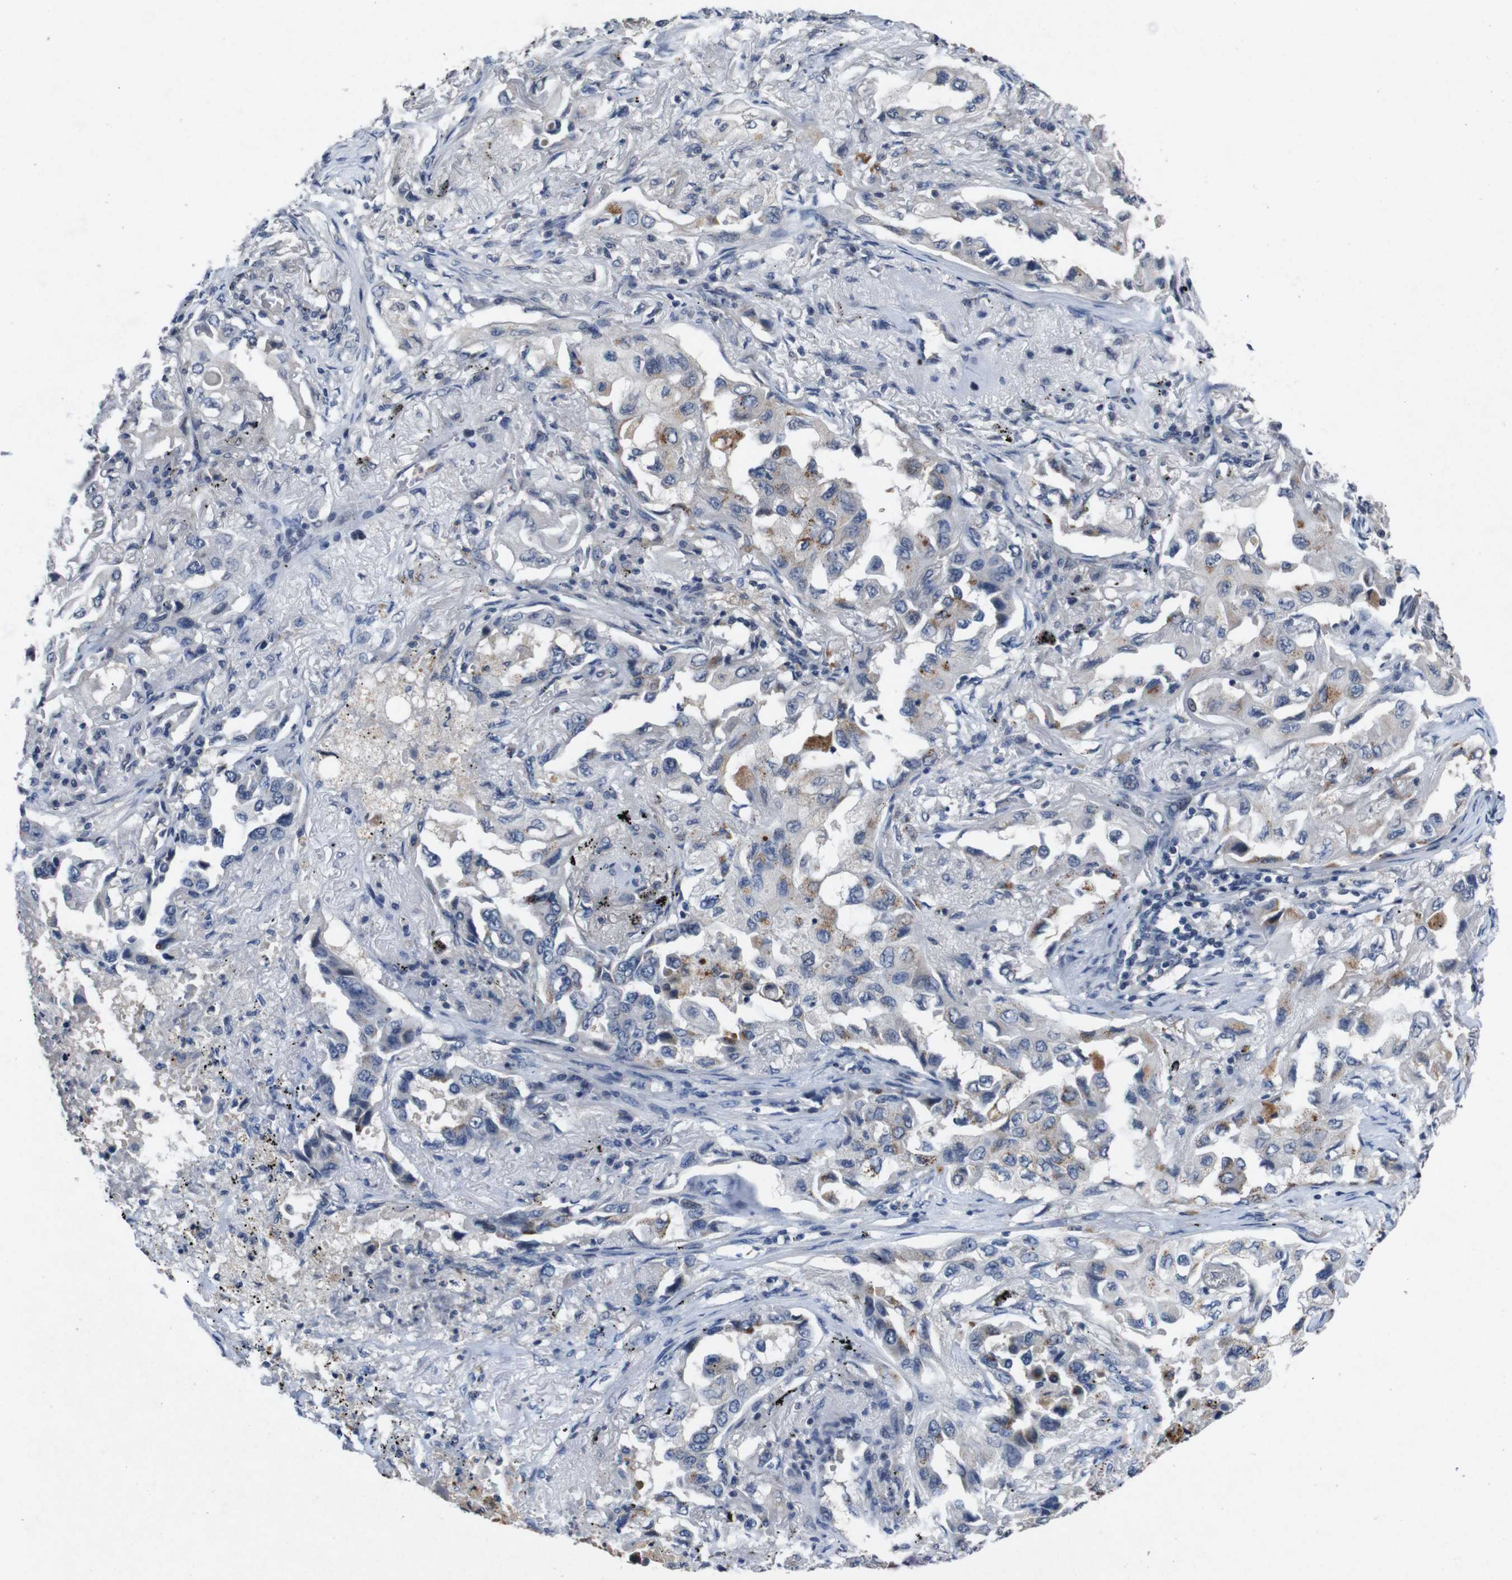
{"staining": {"intensity": "negative", "quantity": "none", "location": "none"}, "tissue": "lung cancer", "cell_type": "Tumor cells", "image_type": "cancer", "snomed": [{"axis": "morphology", "description": "Adenocarcinoma, NOS"}, {"axis": "topography", "description": "Lung"}], "caption": "IHC photomicrograph of neoplastic tissue: lung cancer stained with DAB (3,3'-diaminobenzidine) displays no significant protein expression in tumor cells.", "gene": "AKT3", "patient": {"sex": "female", "age": 65}}